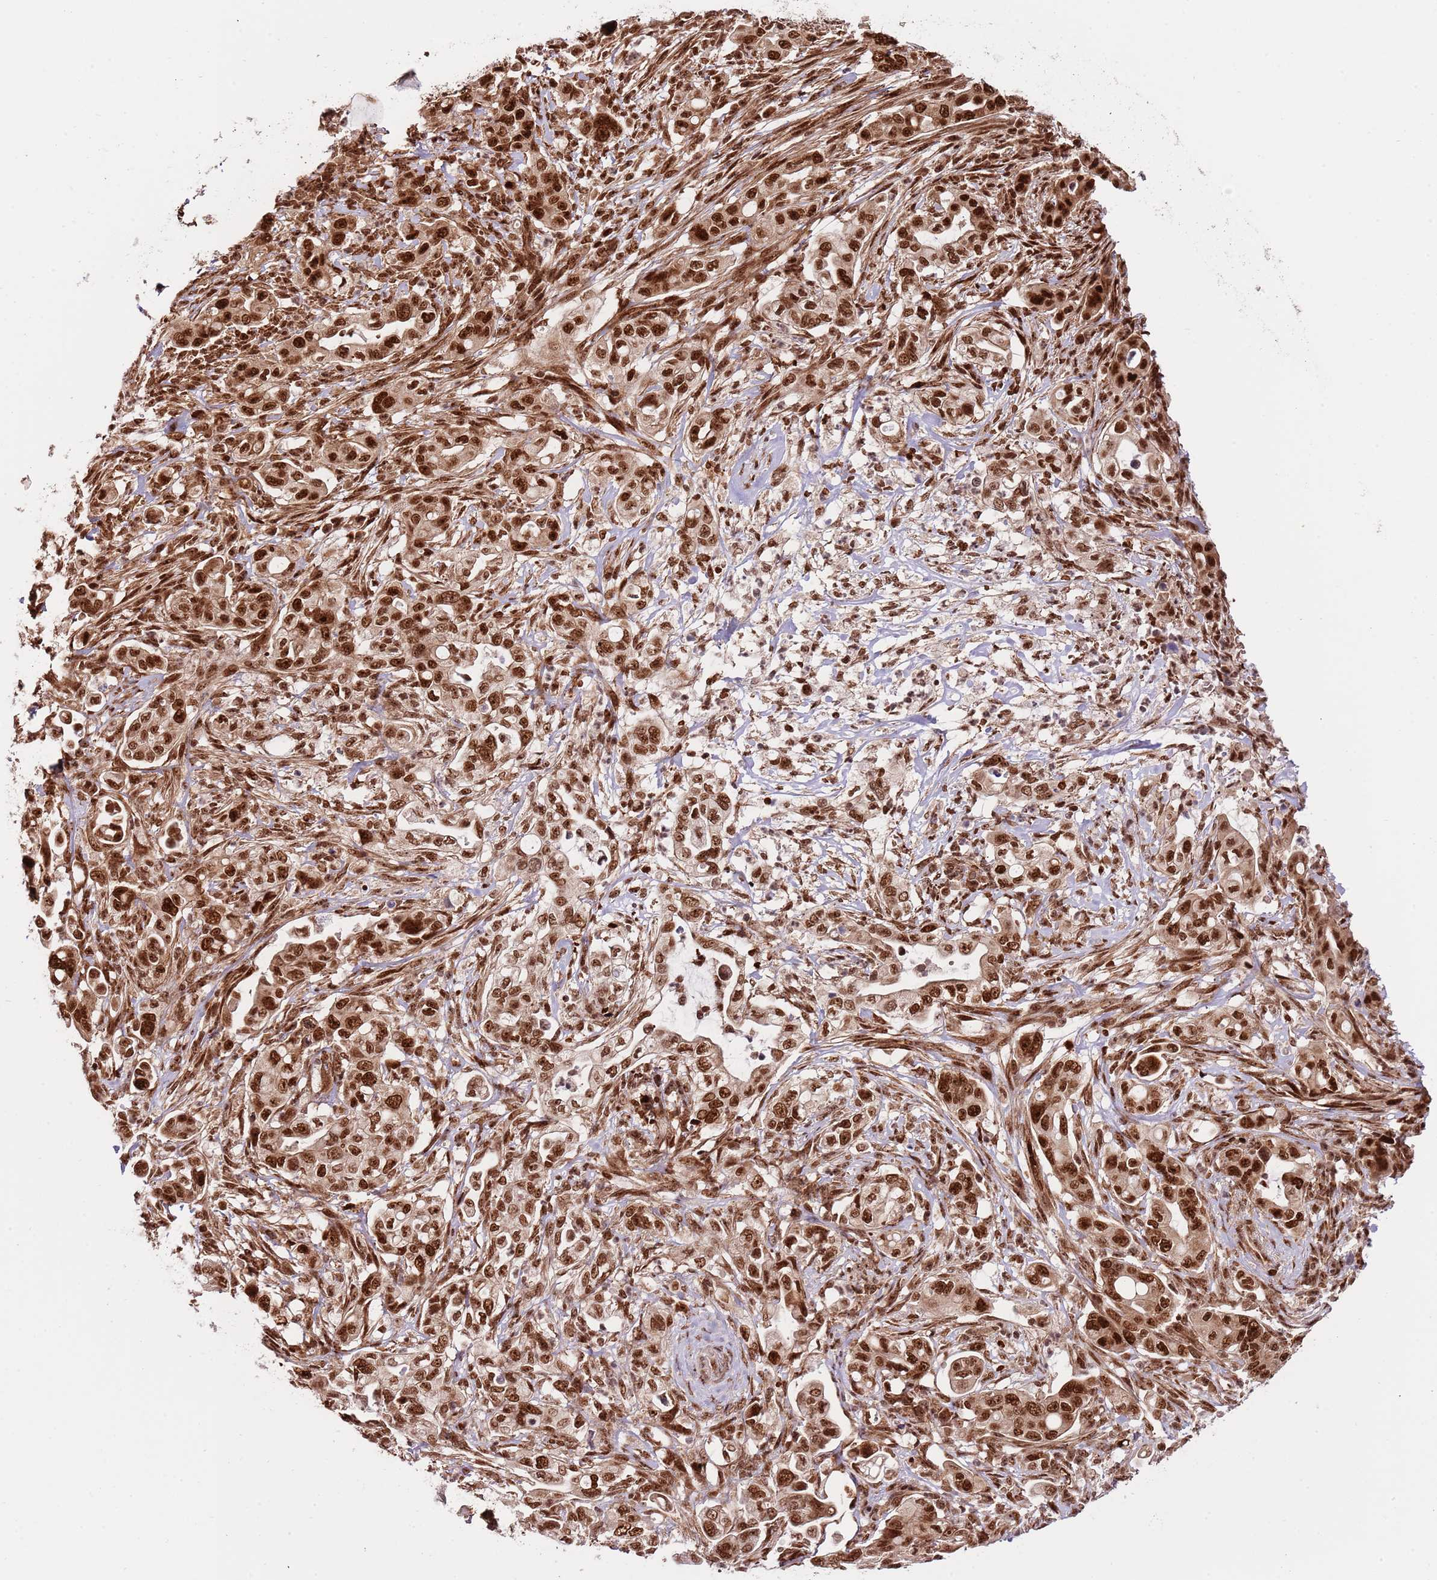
{"staining": {"intensity": "strong", "quantity": ">75%", "location": "nuclear"}, "tissue": "pancreatic cancer", "cell_type": "Tumor cells", "image_type": "cancer", "snomed": [{"axis": "morphology", "description": "Normal tissue, NOS"}, {"axis": "morphology", "description": "Adenocarcinoma, NOS"}, {"axis": "topography", "description": "Lymph node"}, {"axis": "topography", "description": "Pancreas"}], "caption": "Protein staining by IHC exhibits strong nuclear staining in approximately >75% of tumor cells in pancreatic cancer.", "gene": "RIF1", "patient": {"sex": "female", "age": 67}}